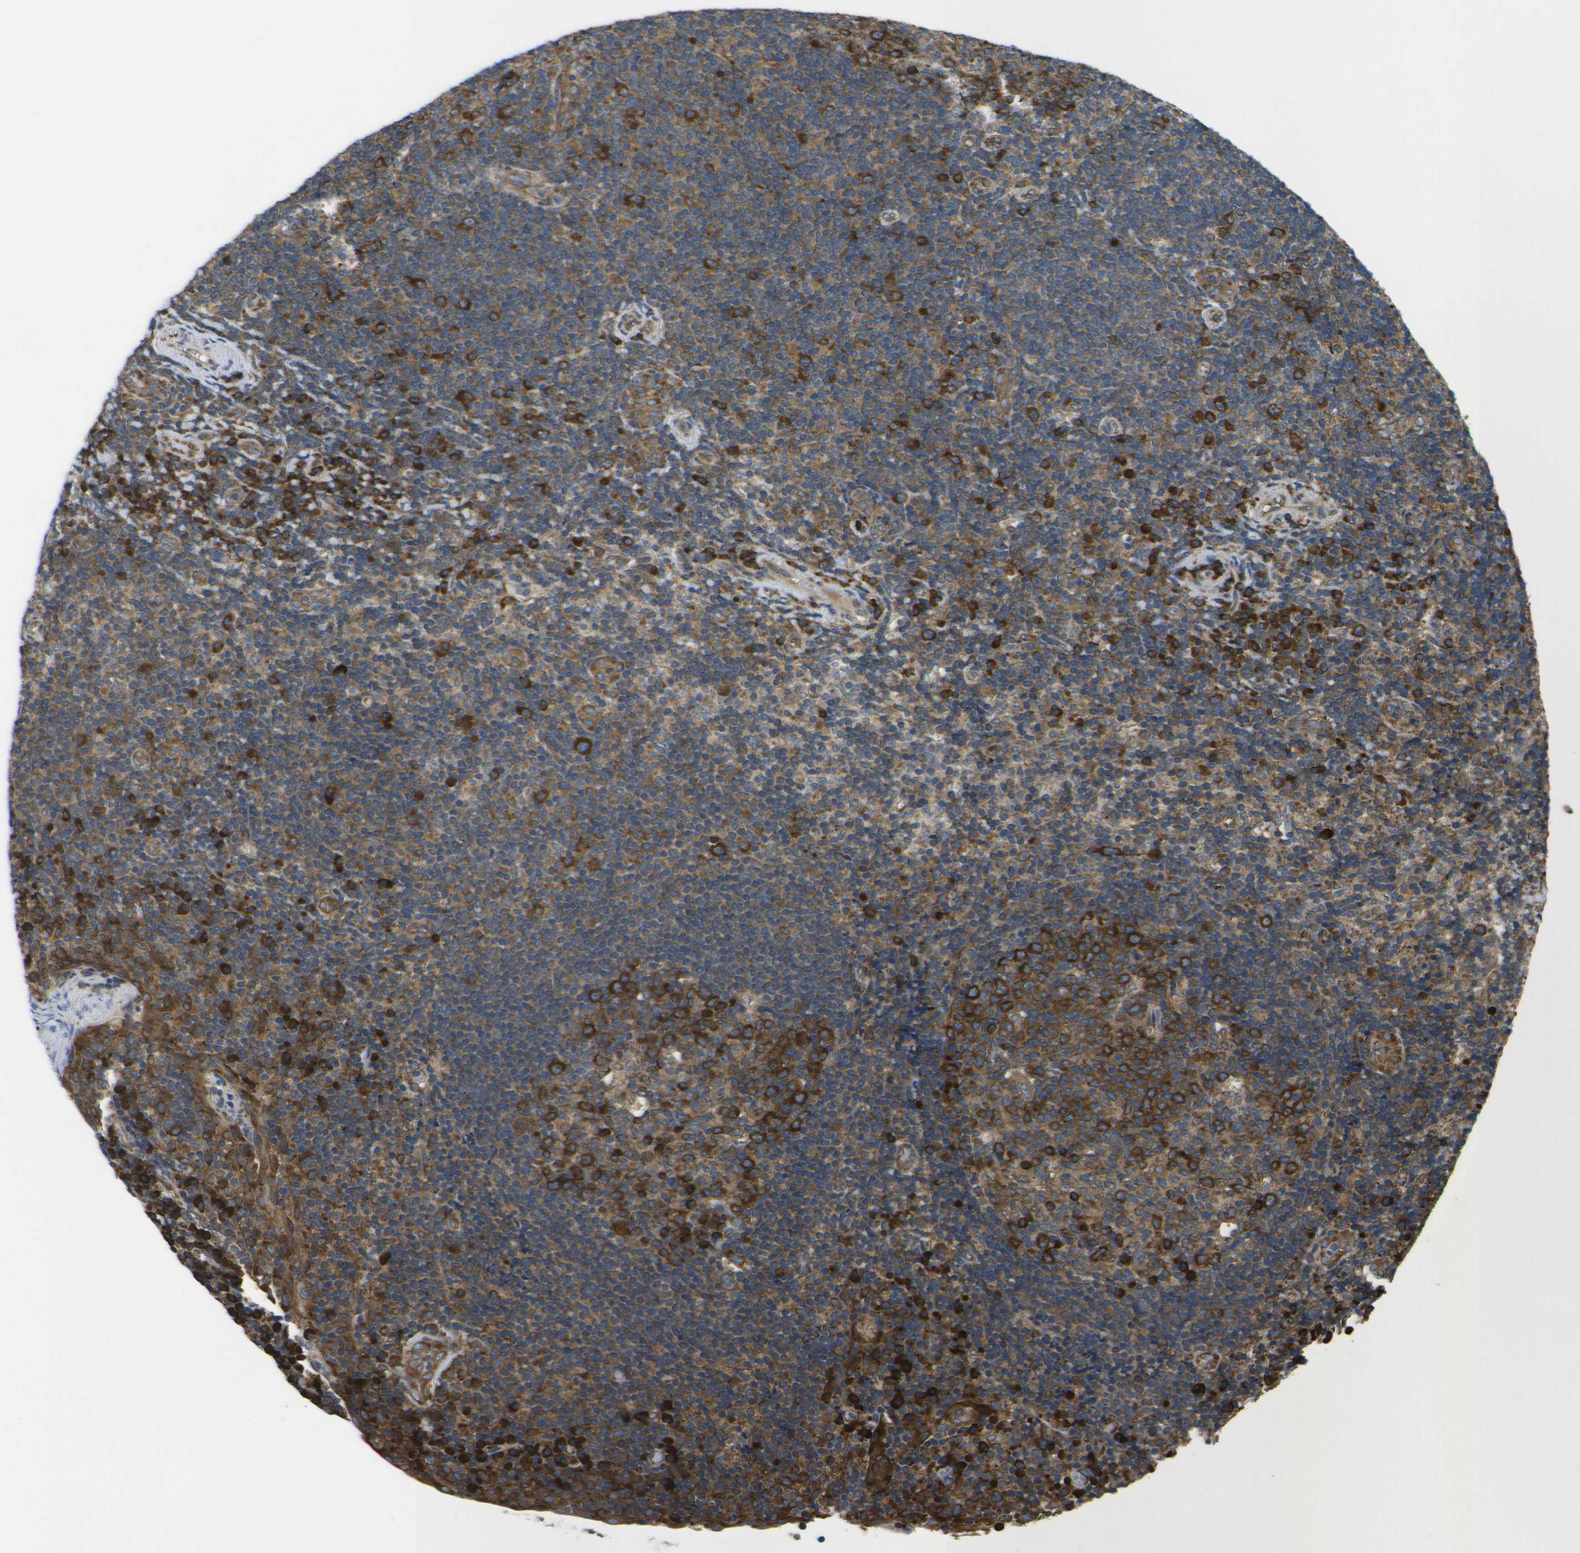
{"staining": {"intensity": "strong", "quantity": ">75%", "location": "cytoplasmic/membranous"}, "tissue": "tonsil", "cell_type": "Germinal center cells", "image_type": "normal", "snomed": [{"axis": "morphology", "description": "Normal tissue, NOS"}, {"axis": "topography", "description": "Tonsil"}], "caption": "Tonsil stained with a brown dye reveals strong cytoplasmic/membranous positive staining in approximately >75% of germinal center cells.", "gene": "RPSA", "patient": {"sex": "male", "age": 37}}